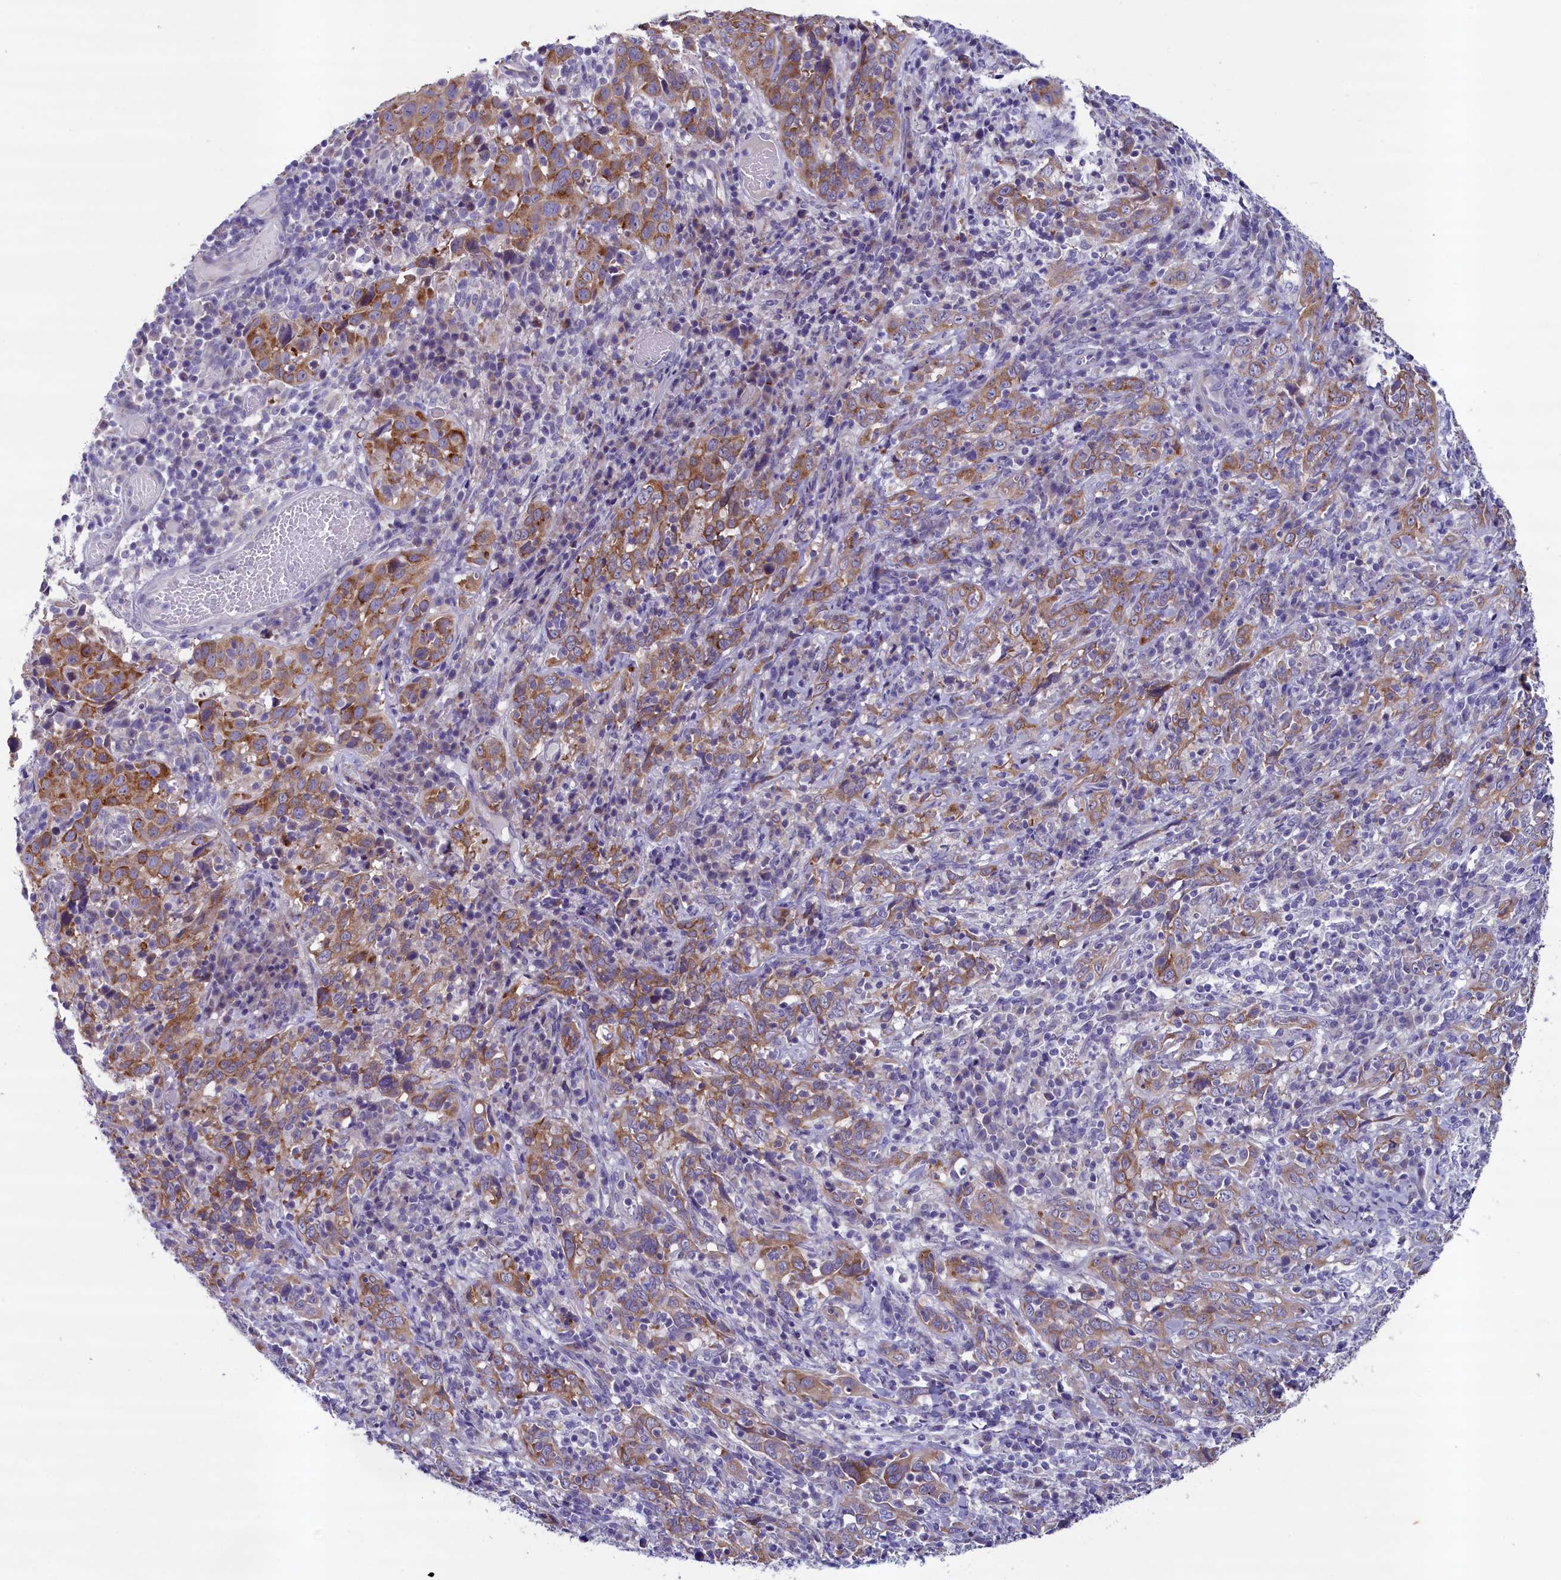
{"staining": {"intensity": "moderate", "quantity": ">75%", "location": "cytoplasmic/membranous"}, "tissue": "cervical cancer", "cell_type": "Tumor cells", "image_type": "cancer", "snomed": [{"axis": "morphology", "description": "Squamous cell carcinoma, NOS"}, {"axis": "topography", "description": "Cervix"}], "caption": "Protein staining of cervical cancer (squamous cell carcinoma) tissue shows moderate cytoplasmic/membranous expression in about >75% of tumor cells. The protein is shown in brown color, while the nuclei are stained blue.", "gene": "SCD5", "patient": {"sex": "female", "age": 46}}